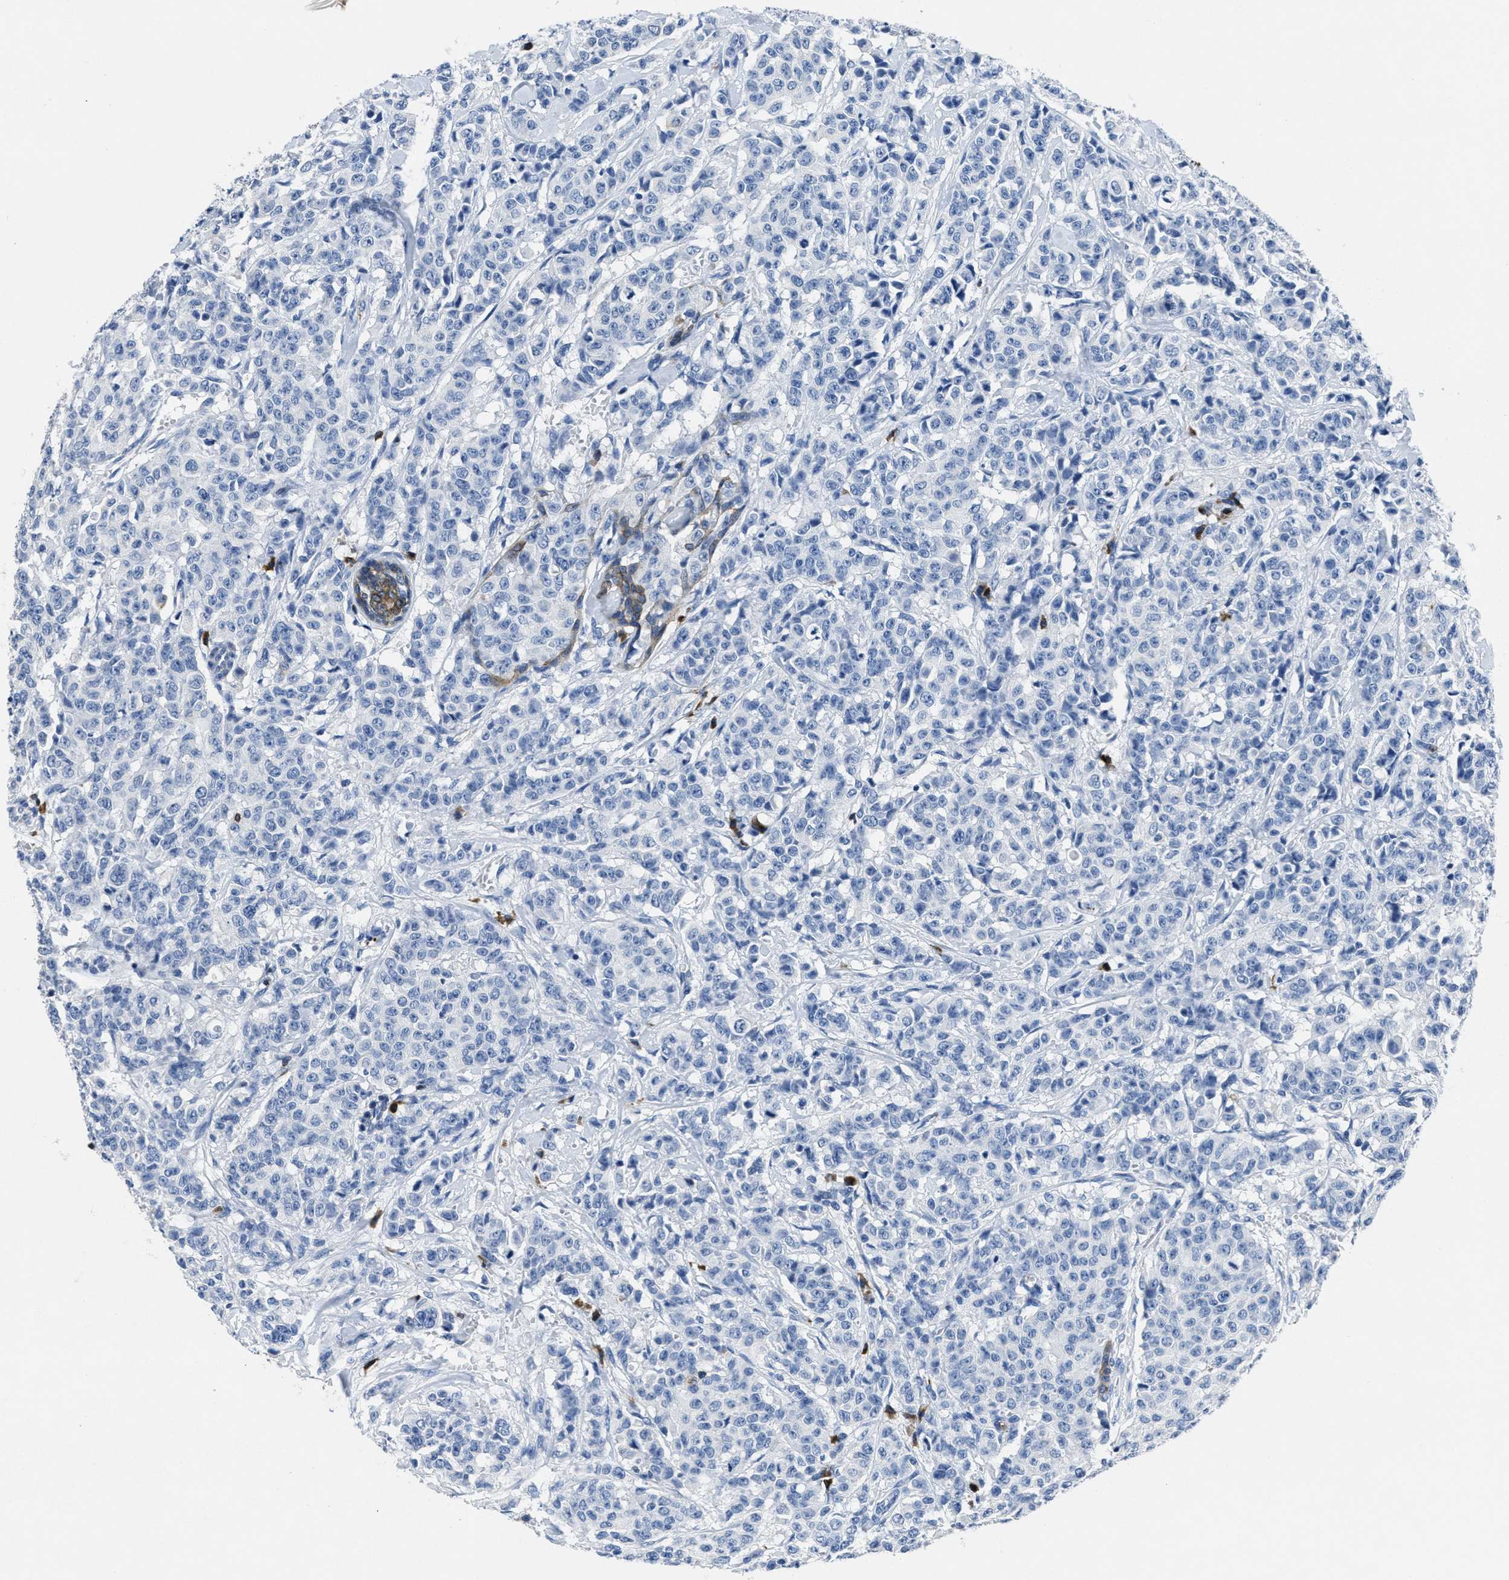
{"staining": {"intensity": "weak", "quantity": "<25%", "location": "cytoplasmic/membranous"}, "tissue": "breast cancer", "cell_type": "Tumor cells", "image_type": "cancer", "snomed": [{"axis": "morphology", "description": "Normal tissue, NOS"}, {"axis": "morphology", "description": "Duct carcinoma"}, {"axis": "topography", "description": "Breast"}], "caption": "A histopathology image of breast cancer stained for a protein reveals no brown staining in tumor cells. (Stains: DAB (3,3'-diaminobenzidine) immunohistochemistry (IHC) with hematoxylin counter stain, Microscopy: brightfield microscopy at high magnification).", "gene": "ITGA3", "patient": {"sex": "female", "age": 40}}